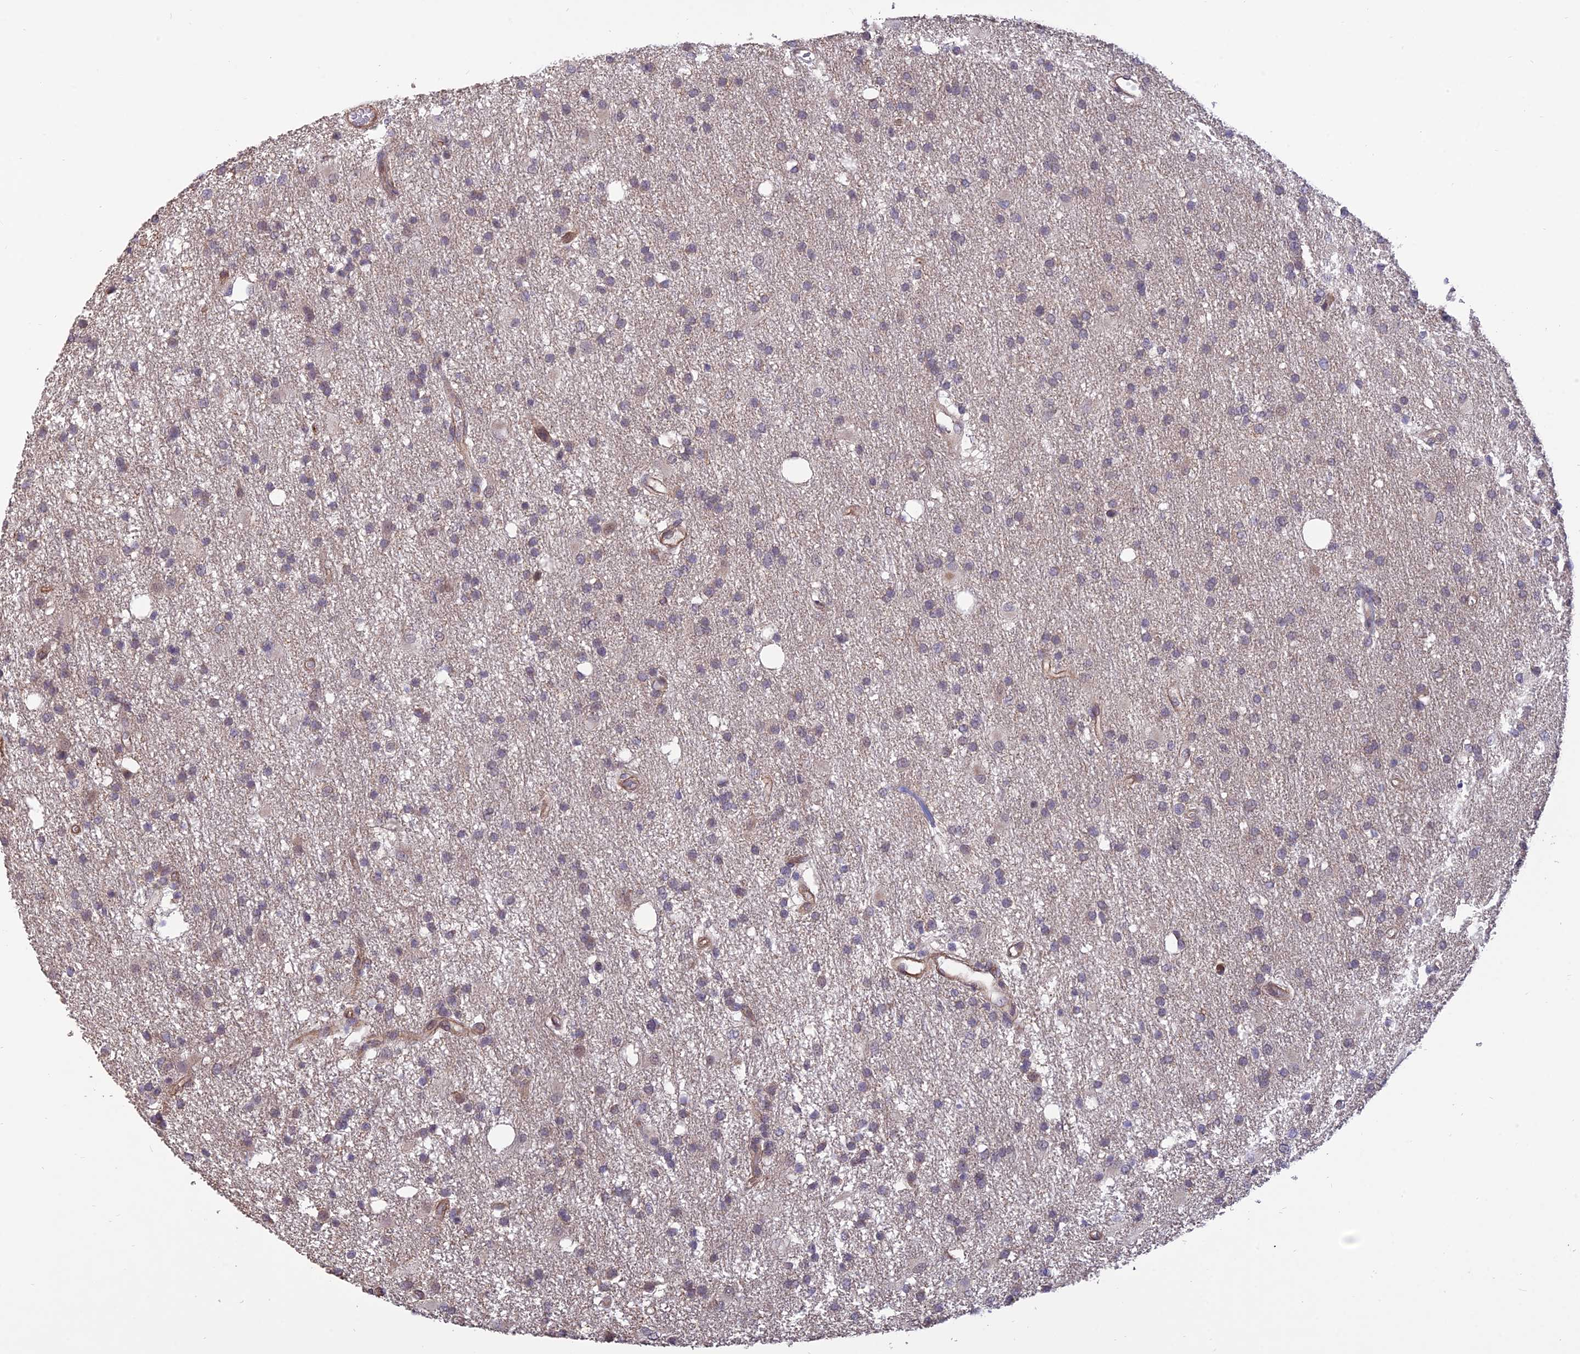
{"staining": {"intensity": "negative", "quantity": "none", "location": "none"}, "tissue": "glioma", "cell_type": "Tumor cells", "image_type": "cancer", "snomed": [{"axis": "morphology", "description": "Glioma, malignant, High grade"}, {"axis": "topography", "description": "Brain"}], "caption": "Immunohistochemistry (IHC) image of glioma stained for a protein (brown), which reveals no expression in tumor cells.", "gene": "PAGR1", "patient": {"sex": "male", "age": 77}}